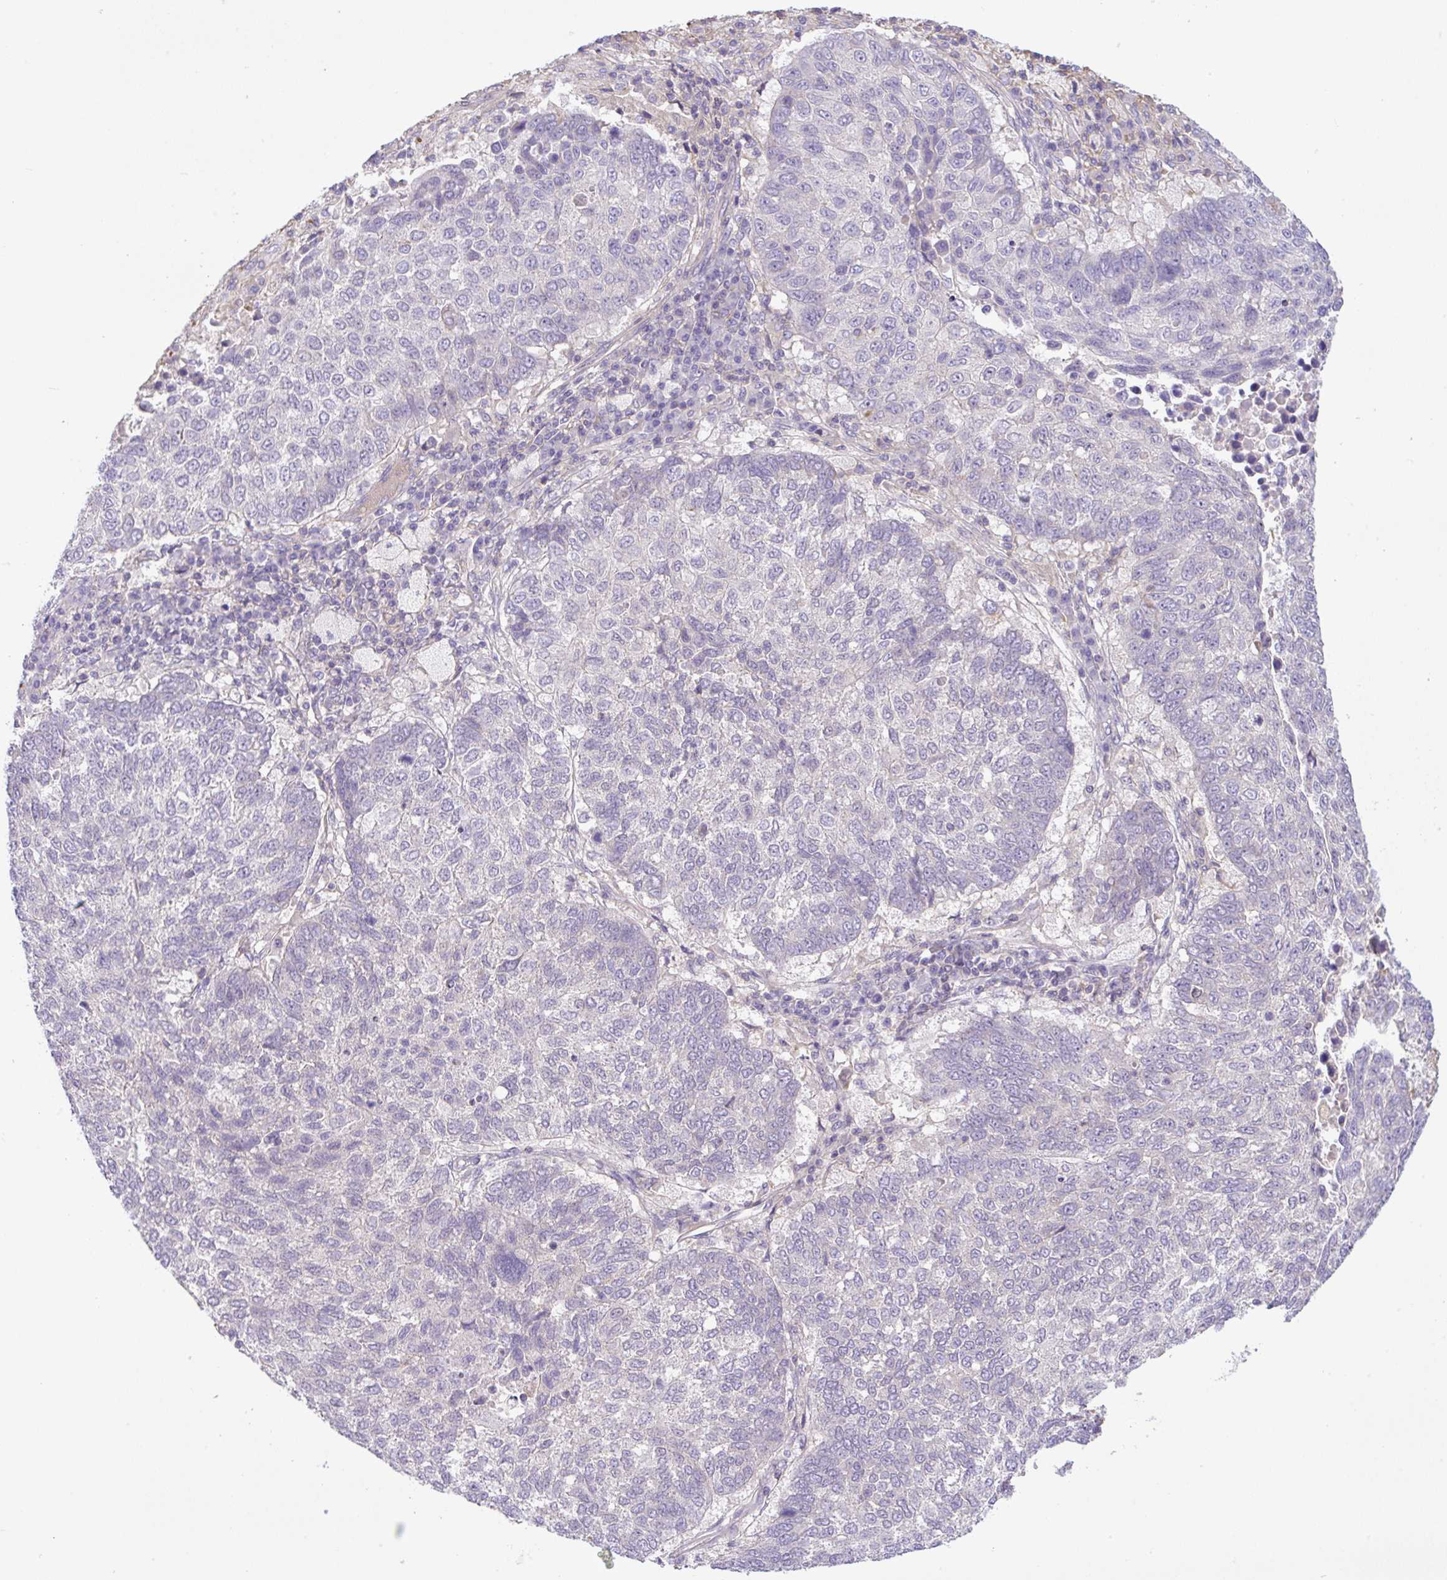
{"staining": {"intensity": "negative", "quantity": "none", "location": "none"}, "tissue": "lung cancer", "cell_type": "Tumor cells", "image_type": "cancer", "snomed": [{"axis": "morphology", "description": "Squamous cell carcinoma, NOS"}, {"axis": "topography", "description": "Lung"}], "caption": "There is no significant expression in tumor cells of squamous cell carcinoma (lung). (Immunohistochemistry (ihc), brightfield microscopy, high magnification).", "gene": "NPTN", "patient": {"sex": "male", "age": 73}}